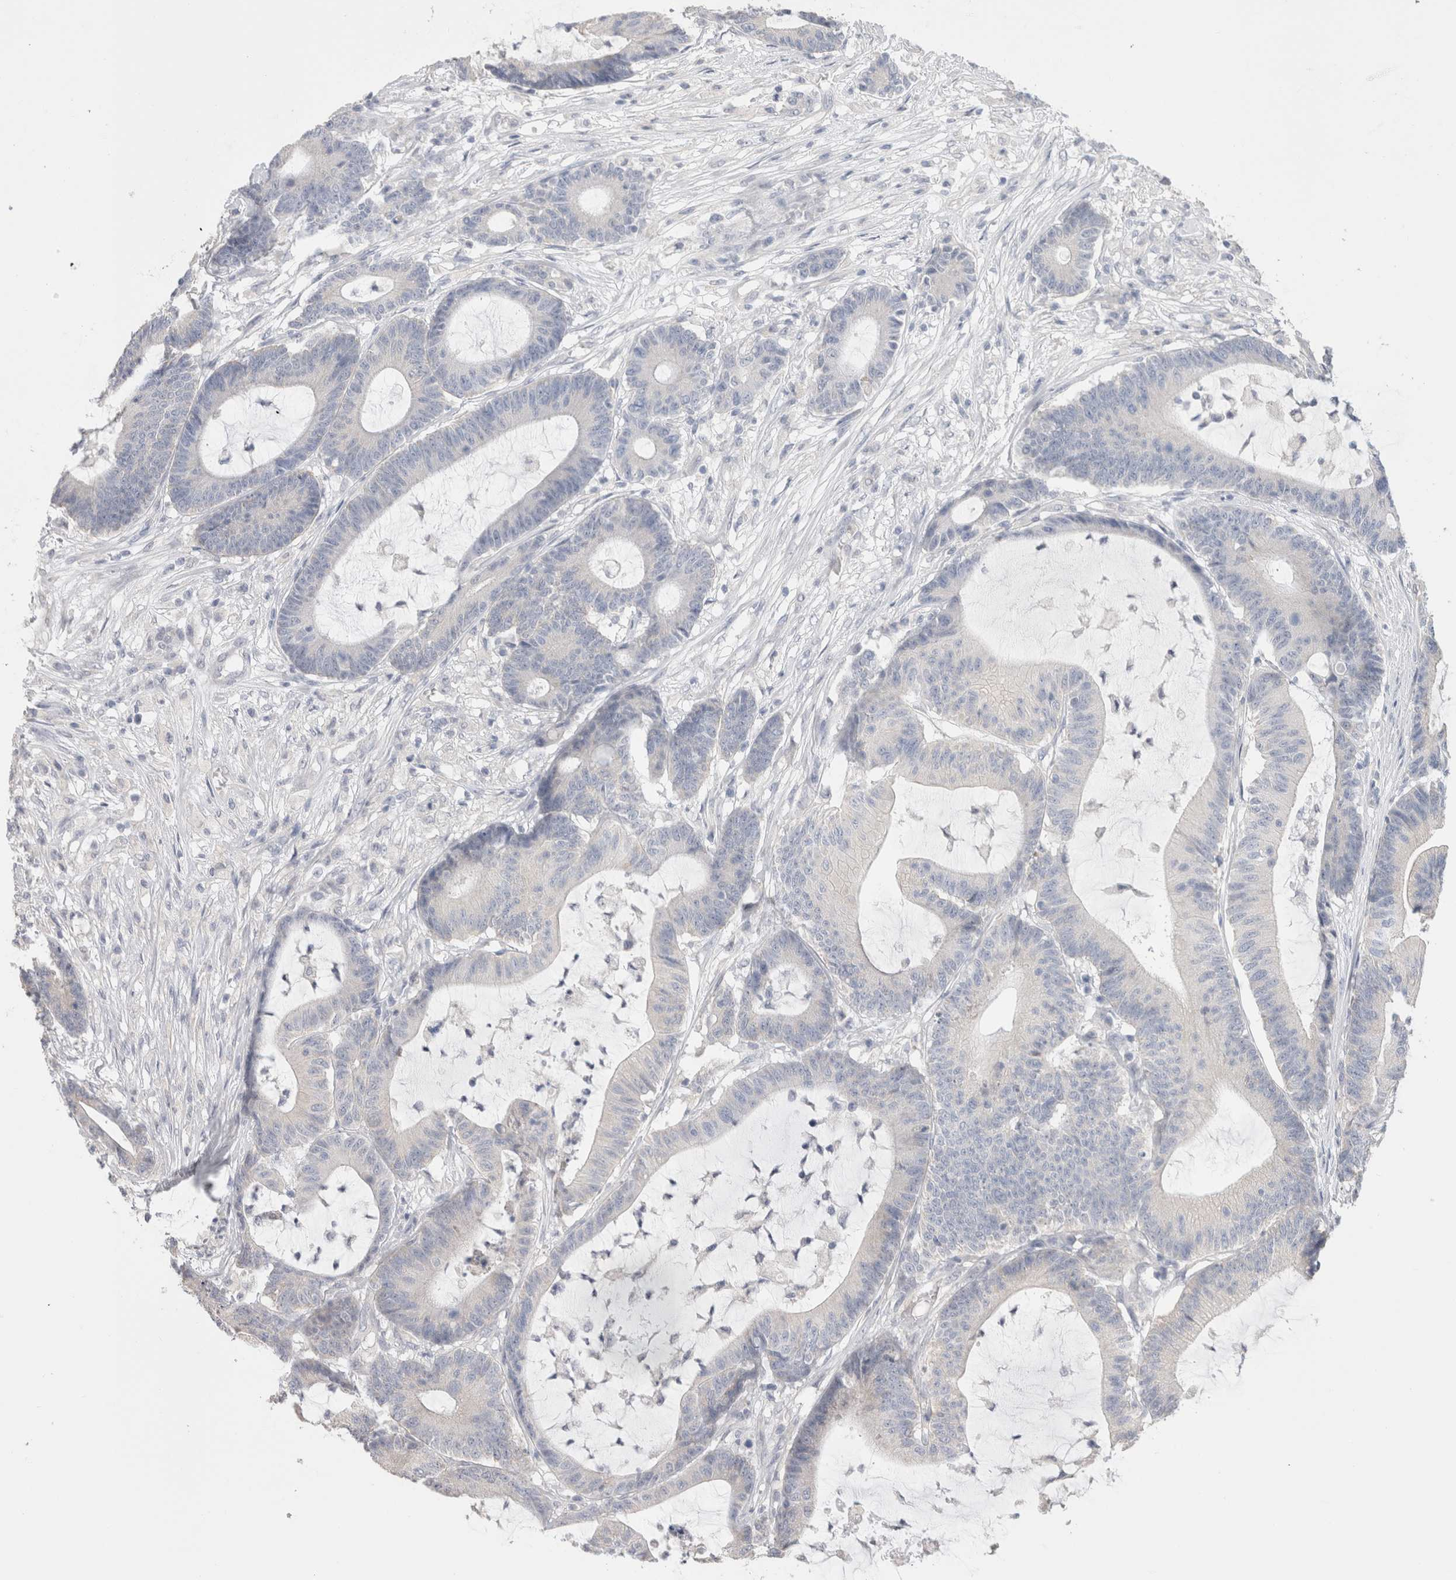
{"staining": {"intensity": "negative", "quantity": "none", "location": "none"}, "tissue": "colorectal cancer", "cell_type": "Tumor cells", "image_type": "cancer", "snomed": [{"axis": "morphology", "description": "Adenocarcinoma, NOS"}, {"axis": "topography", "description": "Colon"}], "caption": "Immunohistochemical staining of human adenocarcinoma (colorectal) shows no significant staining in tumor cells.", "gene": "DMD", "patient": {"sex": "female", "age": 84}}